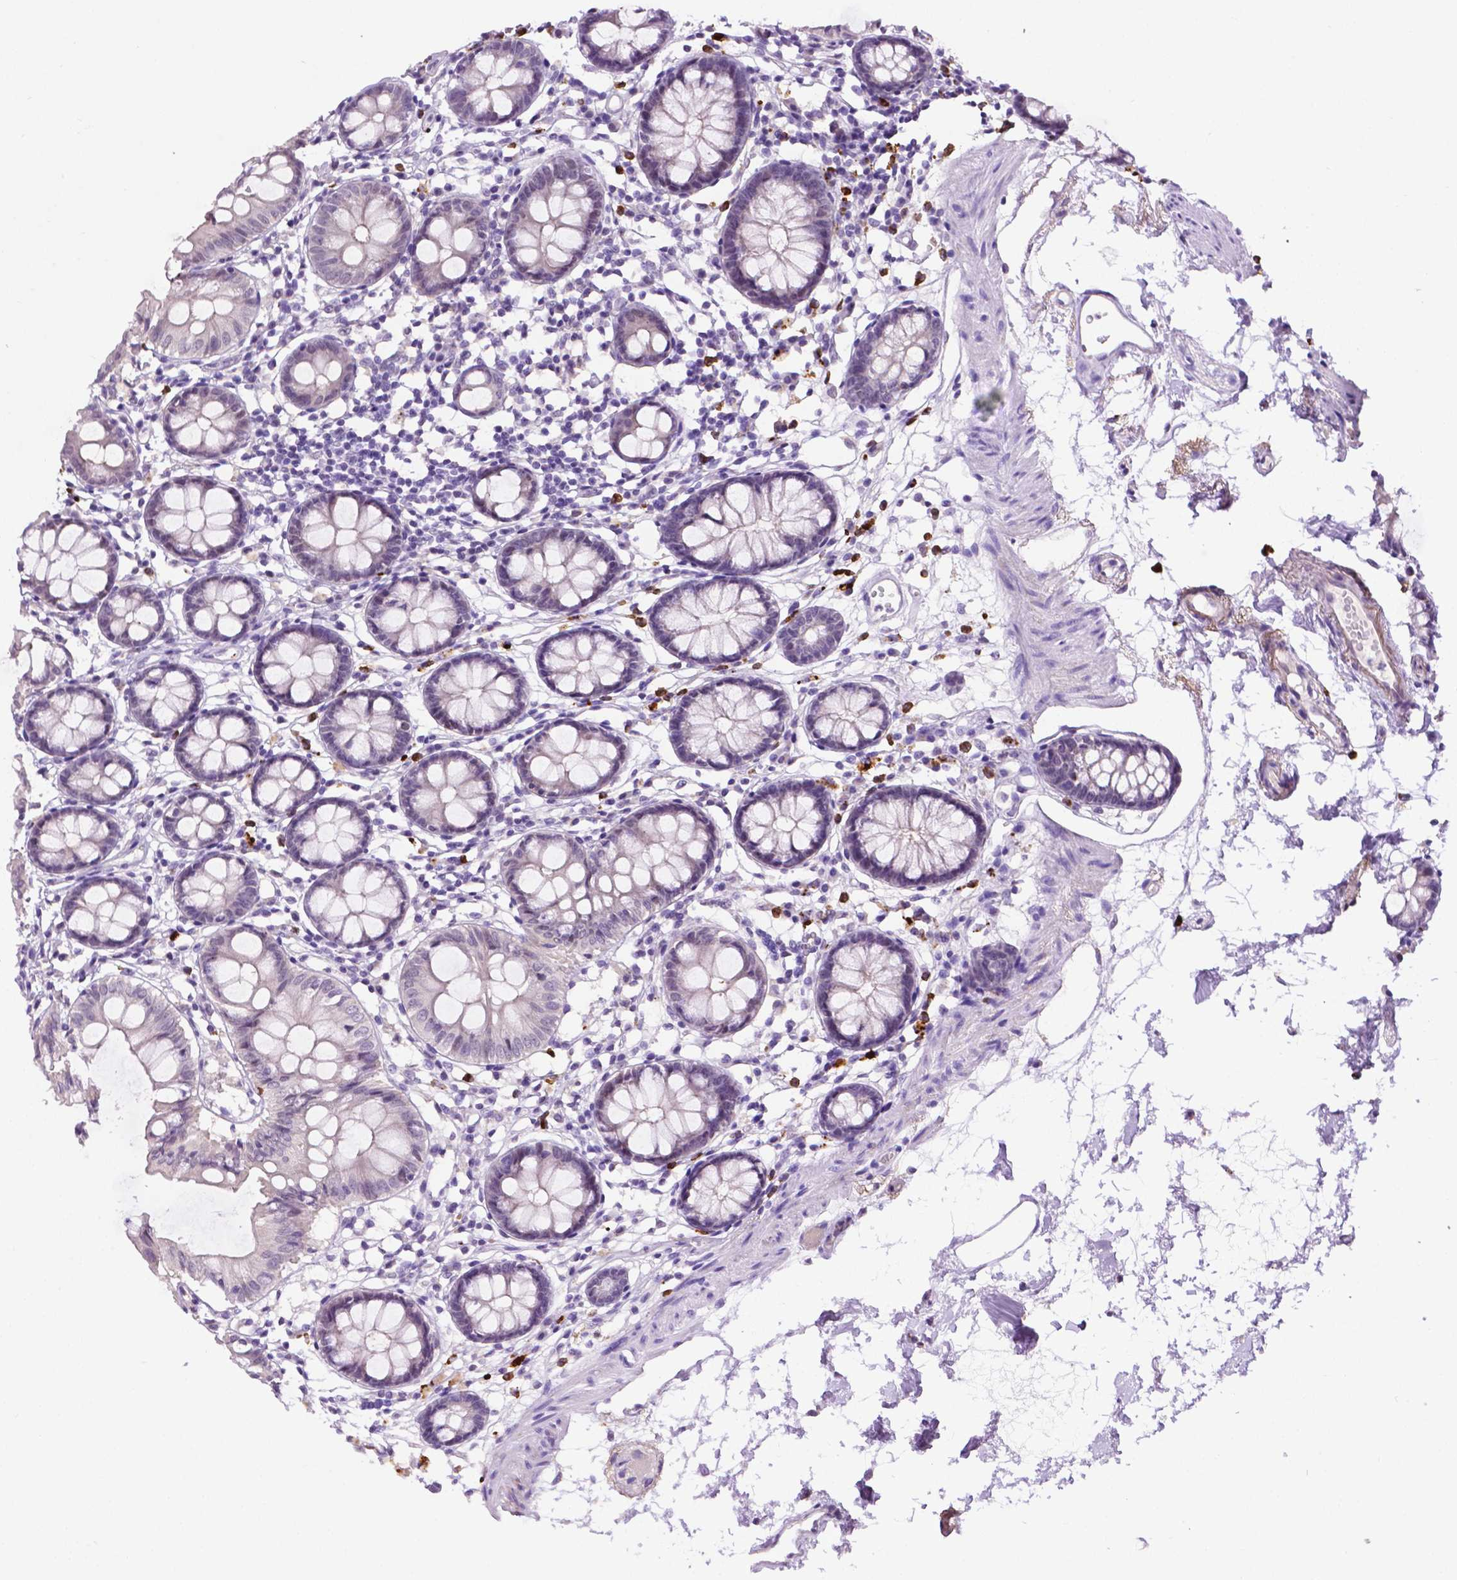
{"staining": {"intensity": "negative", "quantity": "none", "location": "none"}, "tissue": "colon", "cell_type": "Endothelial cells", "image_type": "normal", "snomed": [{"axis": "morphology", "description": "Normal tissue, NOS"}, {"axis": "topography", "description": "Colon"}], "caption": "IHC micrograph of normal colon: human colon stained with DAB reveals no significant protein positivity in endothelial cells.", "gene": "MMP27", "patient": {"sex": "female", "age": 84}}